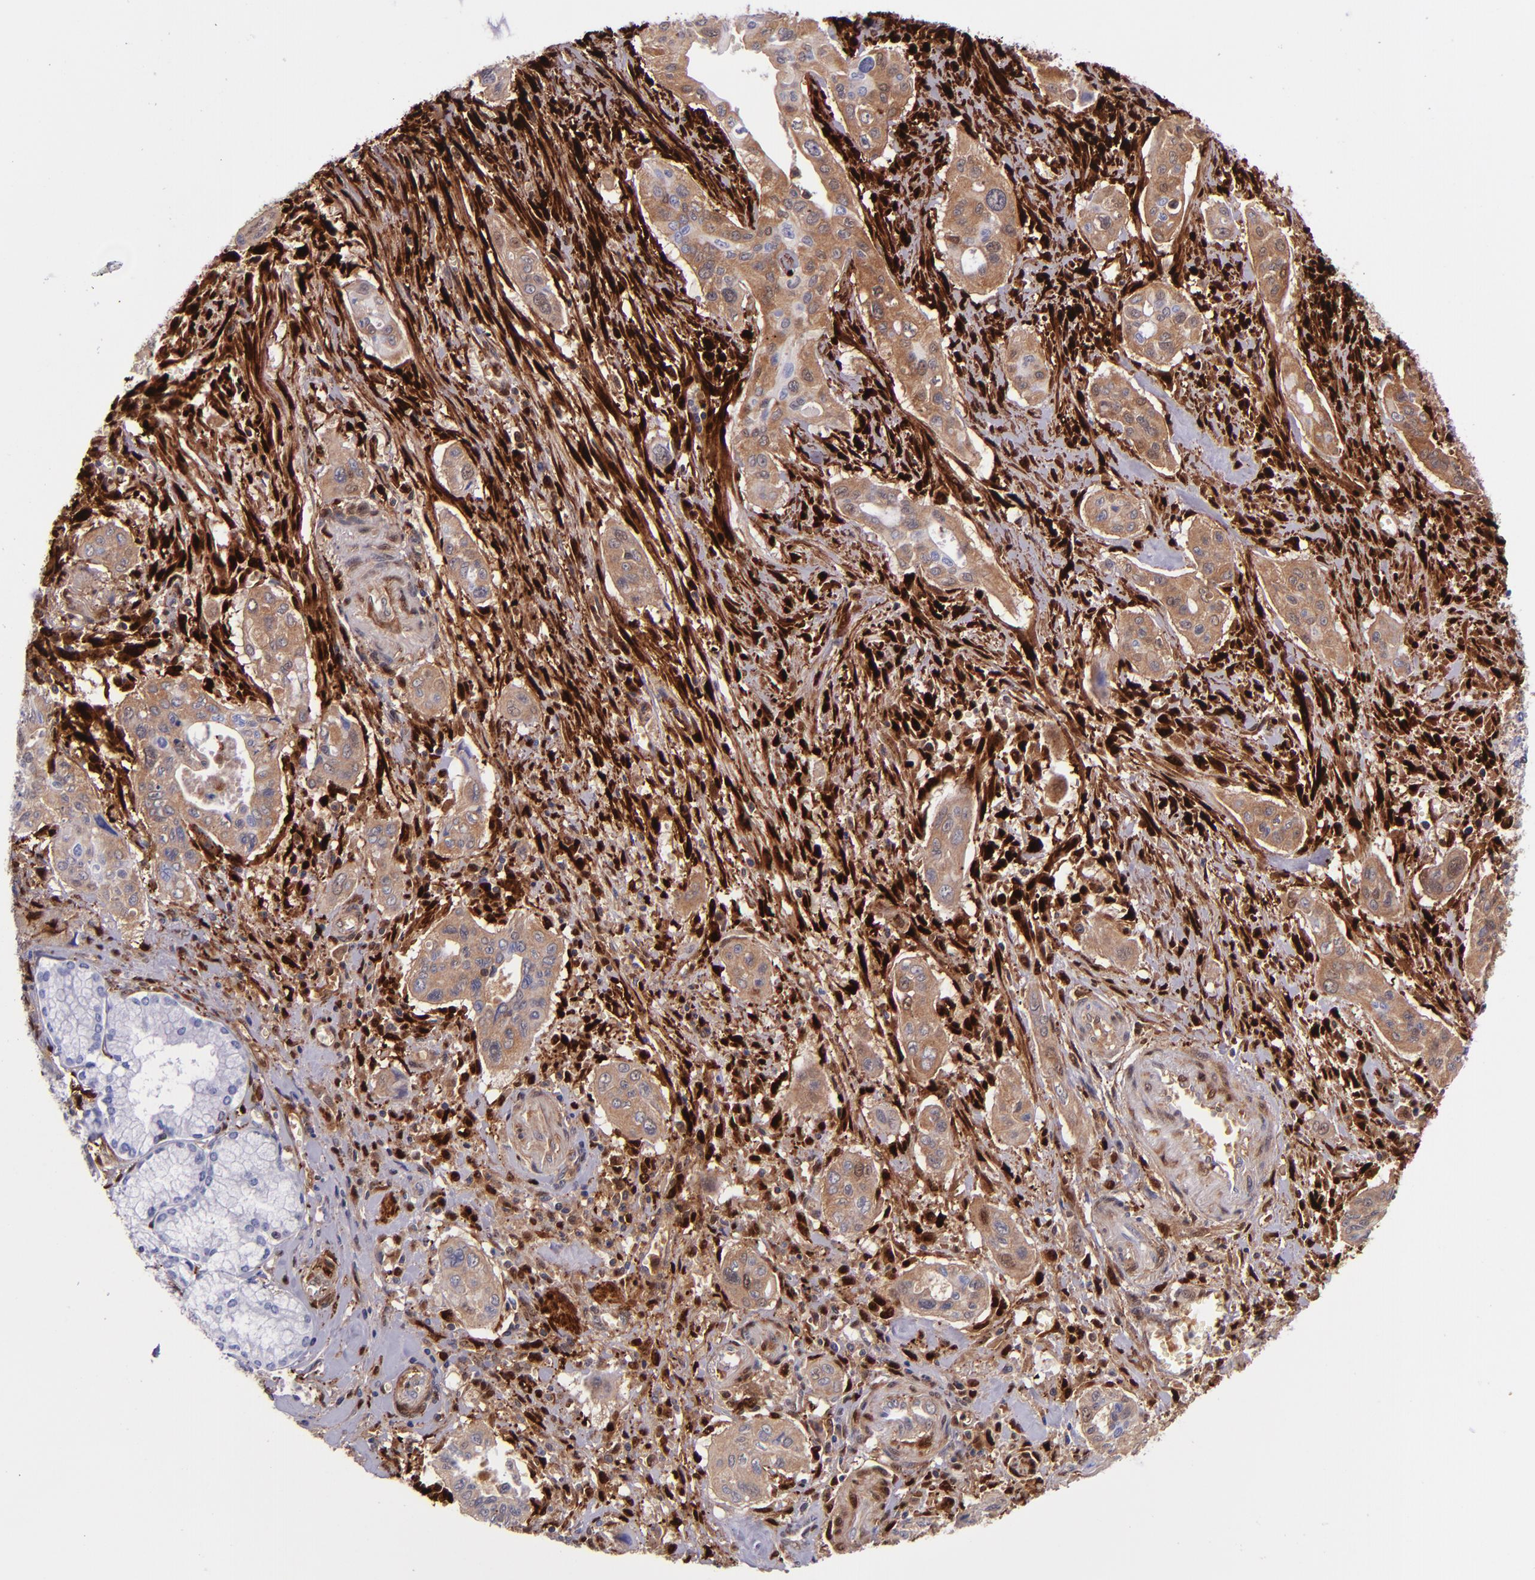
{"staining": {"intensity": "moderate", "quantity": ">75%", "location": "cytoplasmic/membranous"}, "tissue": "pancreatic cancer", "cell_type": "Tumor cells", "image_type": "cancer", "snomed": [{"axis": "morphology", "description": "Adenocarcinoma, NOS"}, {"axis": "topography", "description": "Pancreas"}], "caption": "Protein analysis of pancreatic adenocarcinoma tissue displays moderate cytoplasmic/membranous staining in about >75% of tumor cells. (DAB (3,3'-diaminobenzidine) IHC with brightfield microscopy, high magnification).", "gene": "LGALS1", "patient": {"sex": "male", "age": 77}}